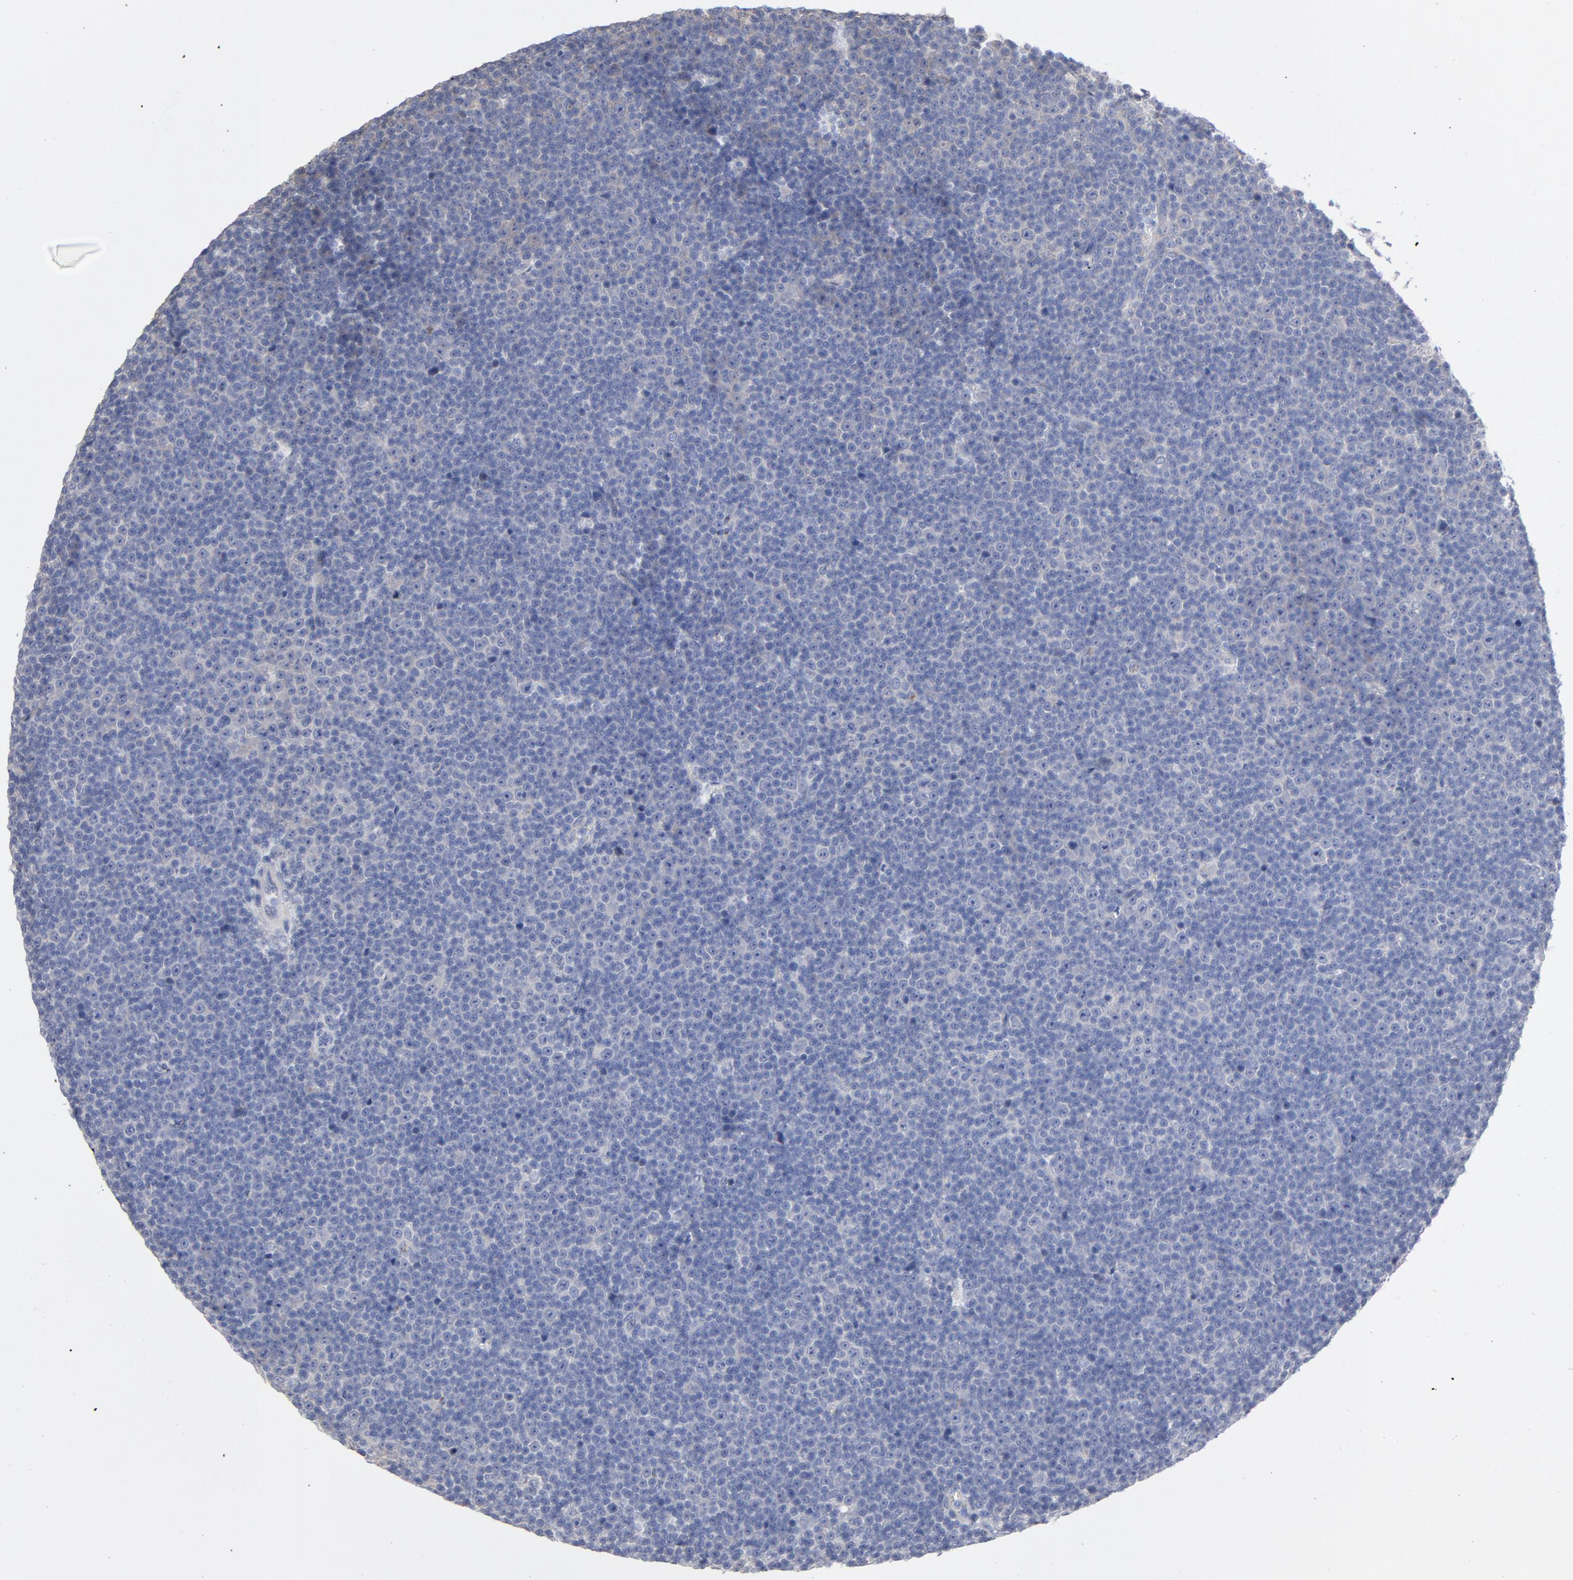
{"staining": {"intensity": "weak", "quantity": "<25%", "location": "cytoplasmic/membranous"}, "tissue": "lymphoma", "cell_type": "Tumor cells", "image_type": "cancer", "snomed": [{"axis": "morphology", "description": "Malignant lymphoma, non-Hodgkin's type, Low grade"}, {"axis": "topography", "description": "Lymph node"}], "caption": "Protein analysis of malignant lymphoma, non-Hodgkin's type (low-grade) displays no significant positivity in tumor cells.", "gene": "CPE", "patient": {"sex": "female", "age": 67}}